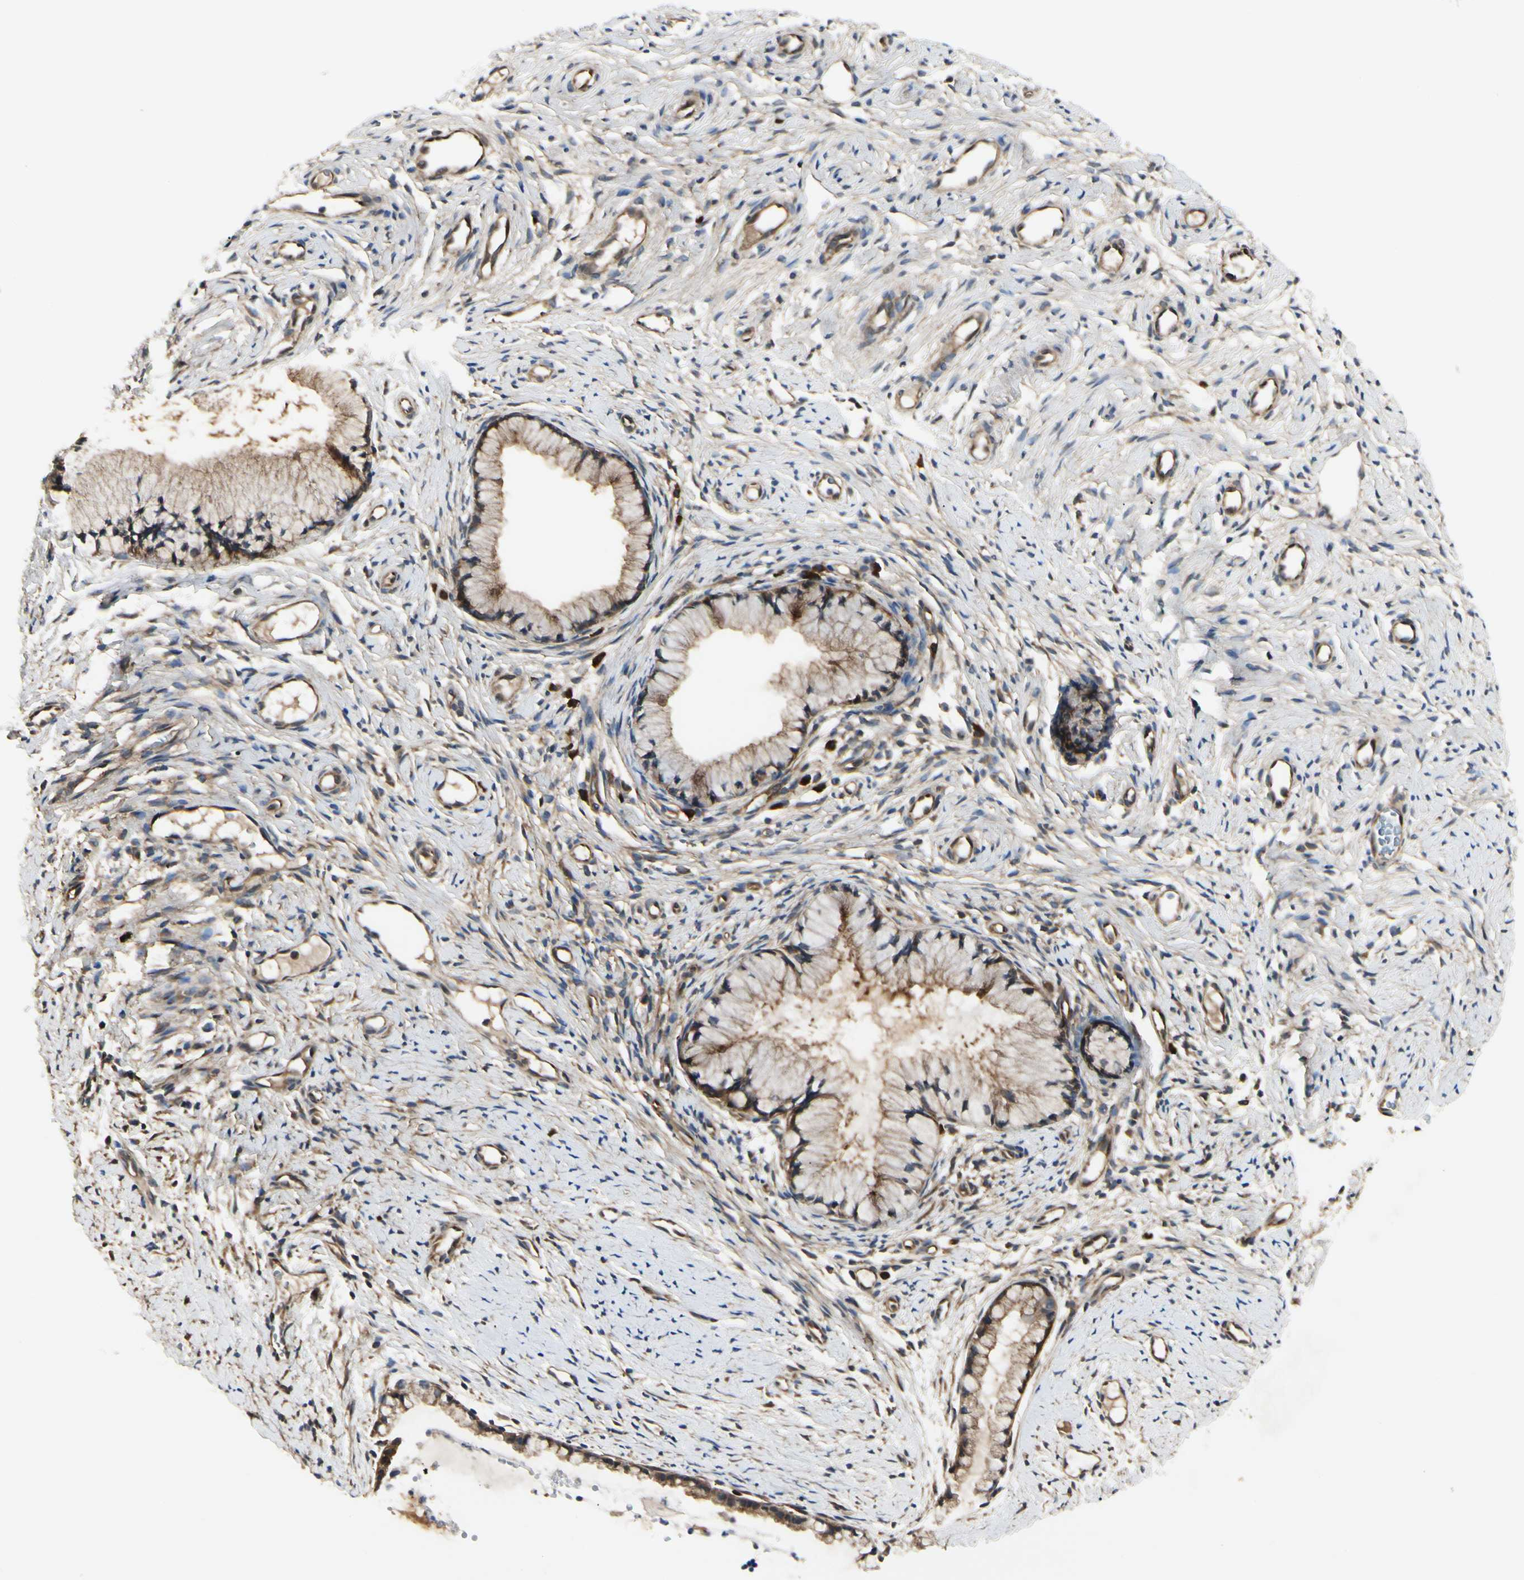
{"staining": {"intensity": "strong", "quantity": ">75%", "location": "cytoplasmic/membranous"}, "tissue": "cervix", "cell_type": "Glandular cells", "image_type": "normal", "snomed": [{"axis": "morphology", "description": "Normal tissue, NOS"}, {"axis": "topography", "description": "Cervix"}], "caption": "Immunohistochemistry histopathology image of unremarkable cervix: human cervix stained using immunohistochemistry reveals high levels of strong protein expression localized specifically in the cytoplasmic/membranous of glandular cells, appearing as a cytoplasmic/membranous brown color.", "gene": "NME1", "patient": {"sex": "female", "age": 82}}